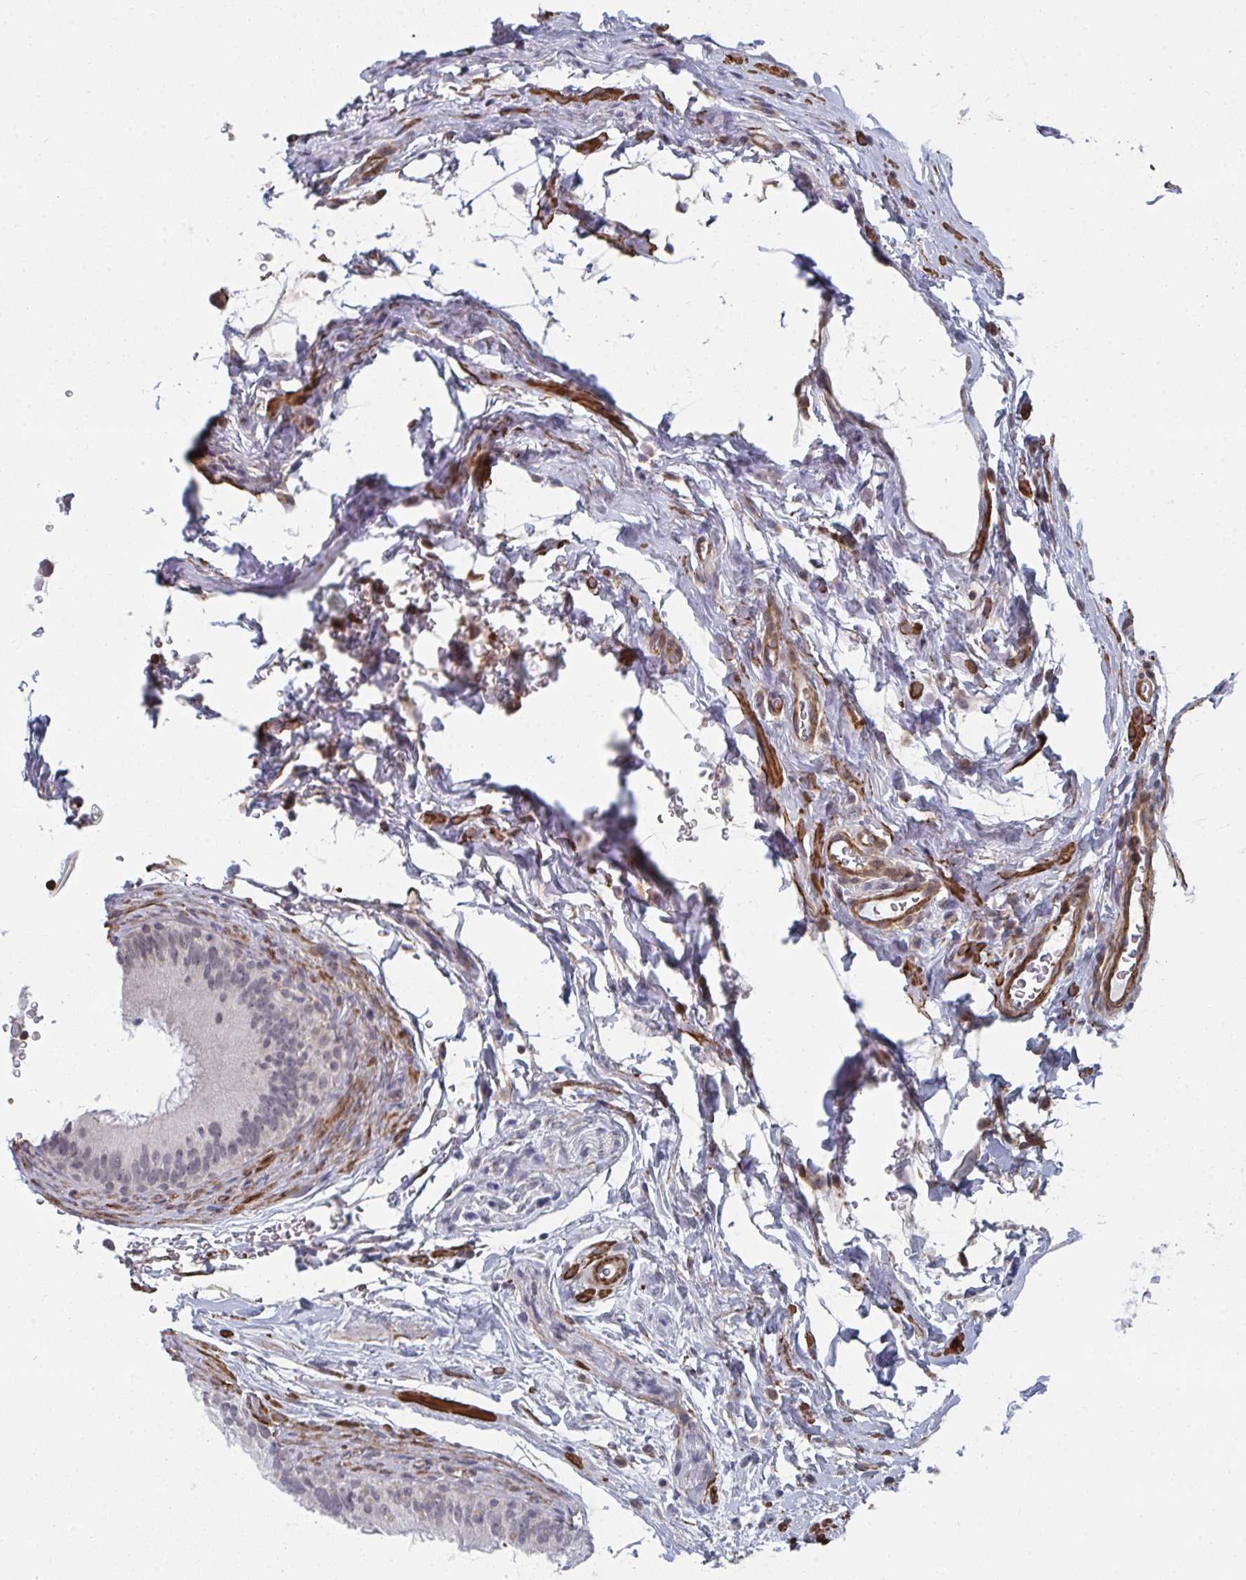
{"staining": {"intensity": "negative", "quantity": "none", "location": "none"}, "tissue": "epididymis", "cell_type": "Glandular cells", "image_type": "normal", "snomed": [{"axis": "morphology", "description": "Normal tissue, NOS"}, {"axis": "topography", "description": "Epididymis"}], "caption": "Immunohistochemical staining of unremarkable human epididymis shows no significant staining in glandular cells. The staining is performed using DAB (3,3'-diaminobenzidine) brown chromogen with nuclei counter-stained in using hematoxylin.", "gene": "NEURL4", "patient": {"sex": "male", "age": 43}}